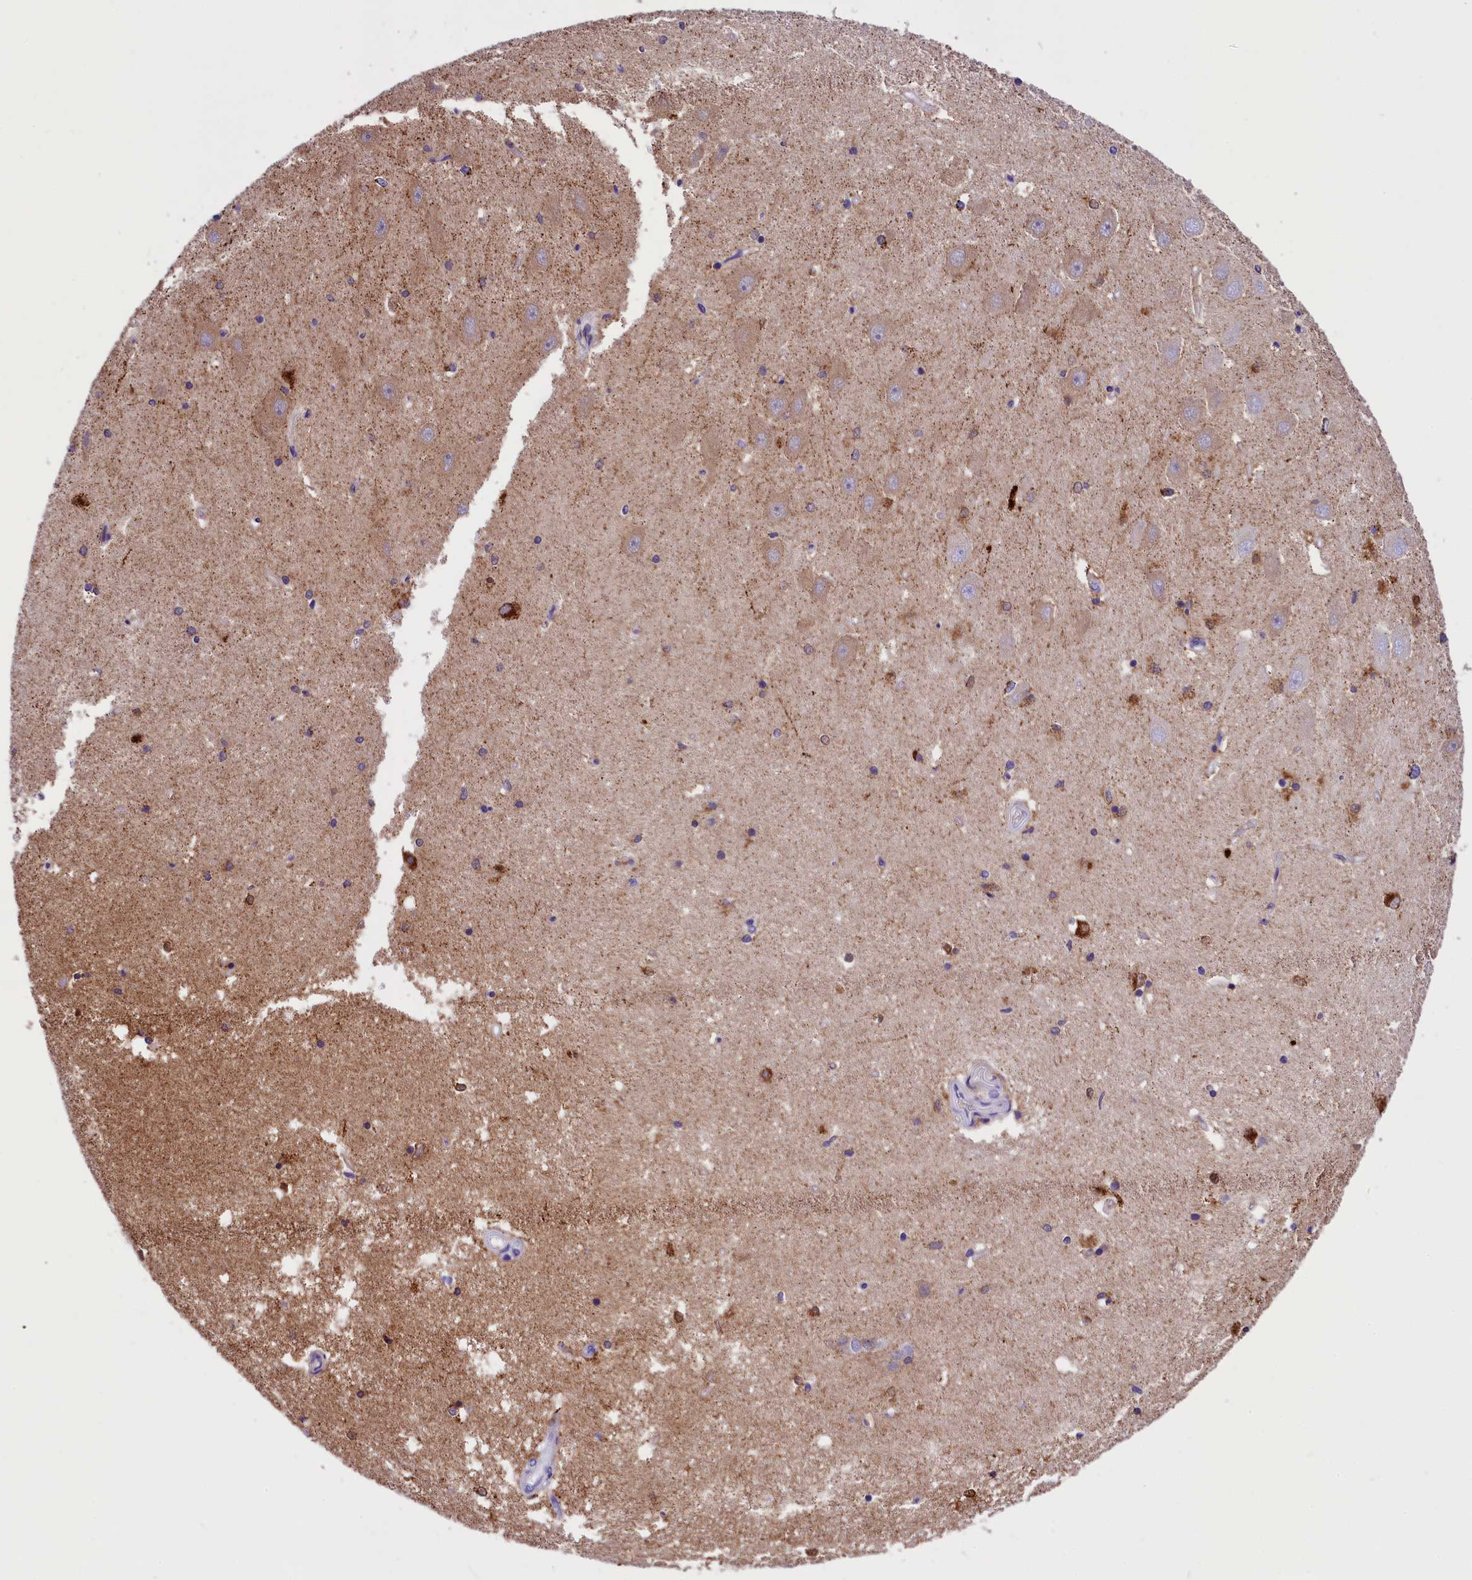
{"staining": {"intensity": "strong", "quantity": "<25%", "location": "cytoplasmic/membranous"}, "tissue": "hippocampus", "cell_type": "Glial cells", "image_type": "normal", "snomed": [{"axis": "morphology", "description": "Normal tissue, NOS"}, {"axis": "topography", "description": "Hippocampus"}], "caption": "High-power microscopy captured an immunohistochemistry (IHC) image of unremarkable hippocampus, revealing strong cytoplasmic/membranous expression in approximately <25% of glial cells.", "gene": "ABAT", "patient": {"sex": "male", "age": 45}}